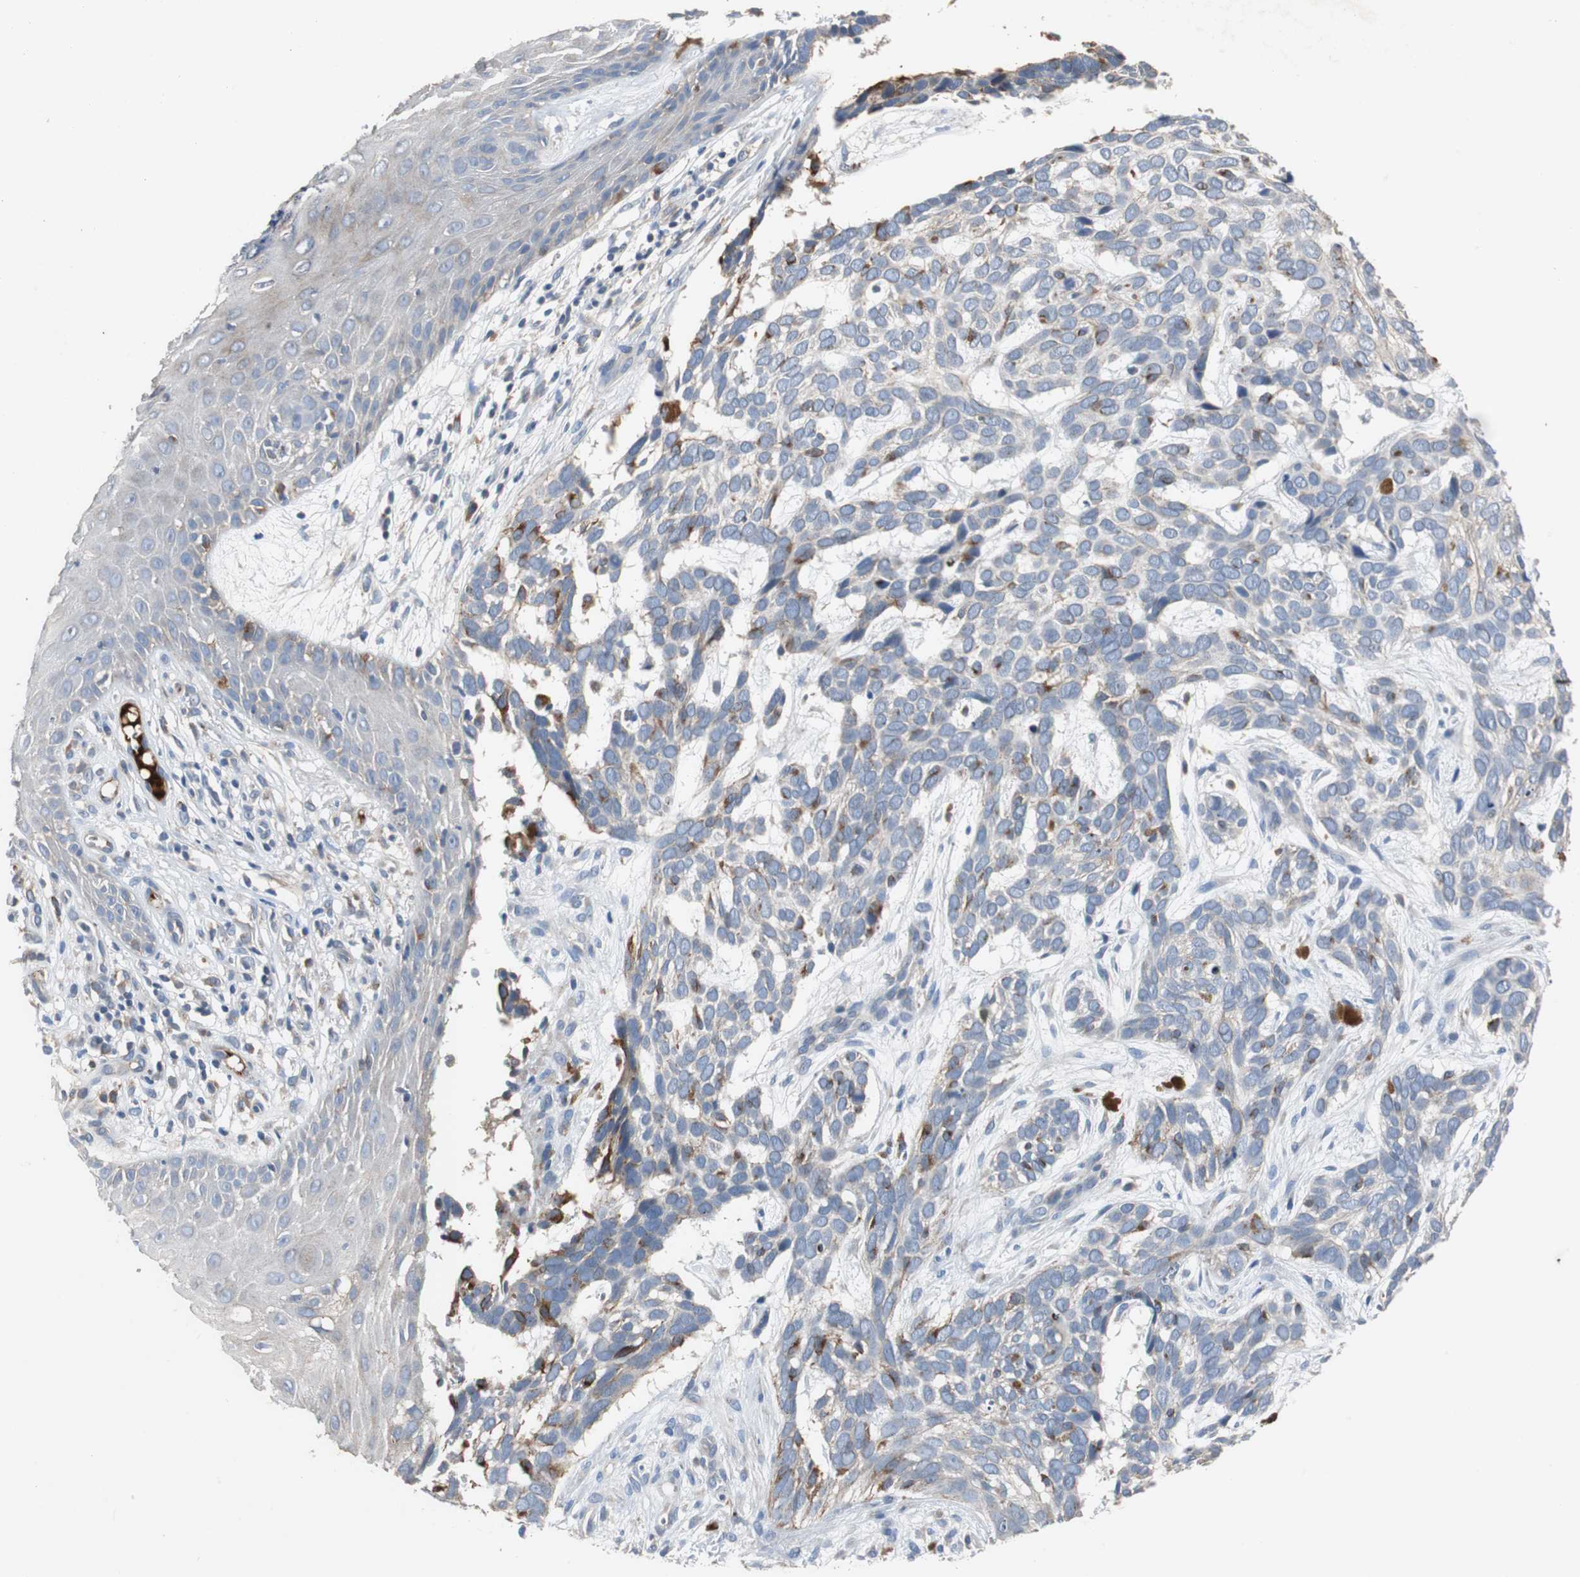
{"staining": {"intensity": "moderate", "quantity": "<25%", "location": "cytoplasmic/membranous"}, "tissue": "skin cancer", "cell_type": "Tumor cells", "image_type": "cancer", "snomed": [{"axis": "morphology", "description": "Basal cell carcinoma"}, {"axis": "topography", "description": "Skin"}], "caption": "Approximately <25% of tumor cells in human skin cancer (basal cell carcinoma) display moderate cytoplasmic/membranous protein positivity as visualized by brown immunohistochemical staining.", "gene": "SORT1", "patient": {"sex": "male", "age": 87}}